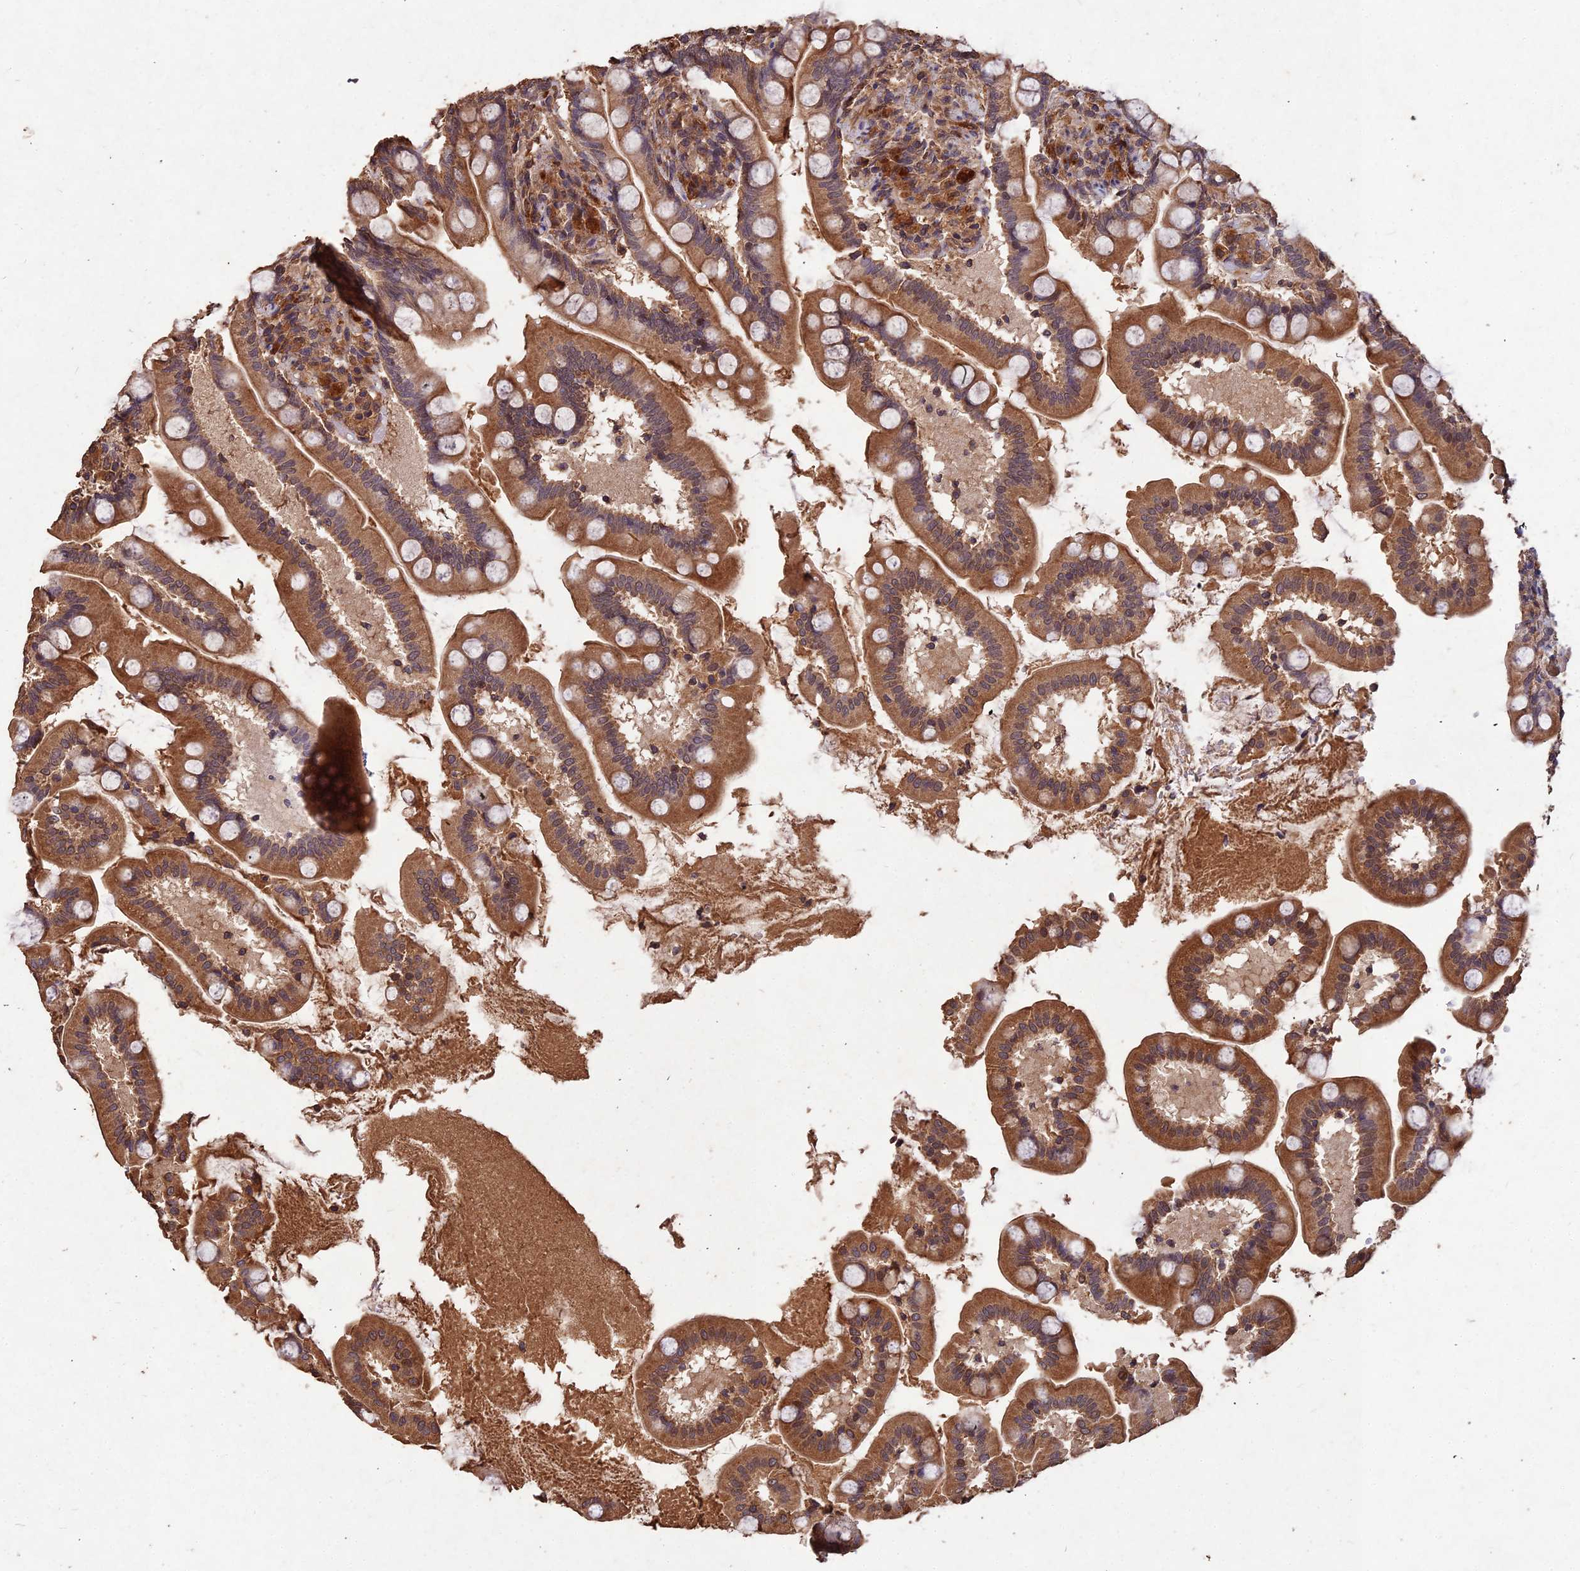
{"staining": {"intensity": "strong", "quantity": ">75%", "location": "cytoplasmic/membranous"}, "tissue": "small intestine", "cell_type": "Glandular cells", "image_type": "normal", "snomed": [{"axis": "morphology", "description": "Normal tissue, NOS"}, {"axis": "topography", "description": "Small intestine"}], "caption": "Protein staining shows strong cytoplasmic/membranous staining in about >75% of glandular cells in benign small intestine.", "gene": "SYMPK", "patient": {"sex": "female", "age": 64}}